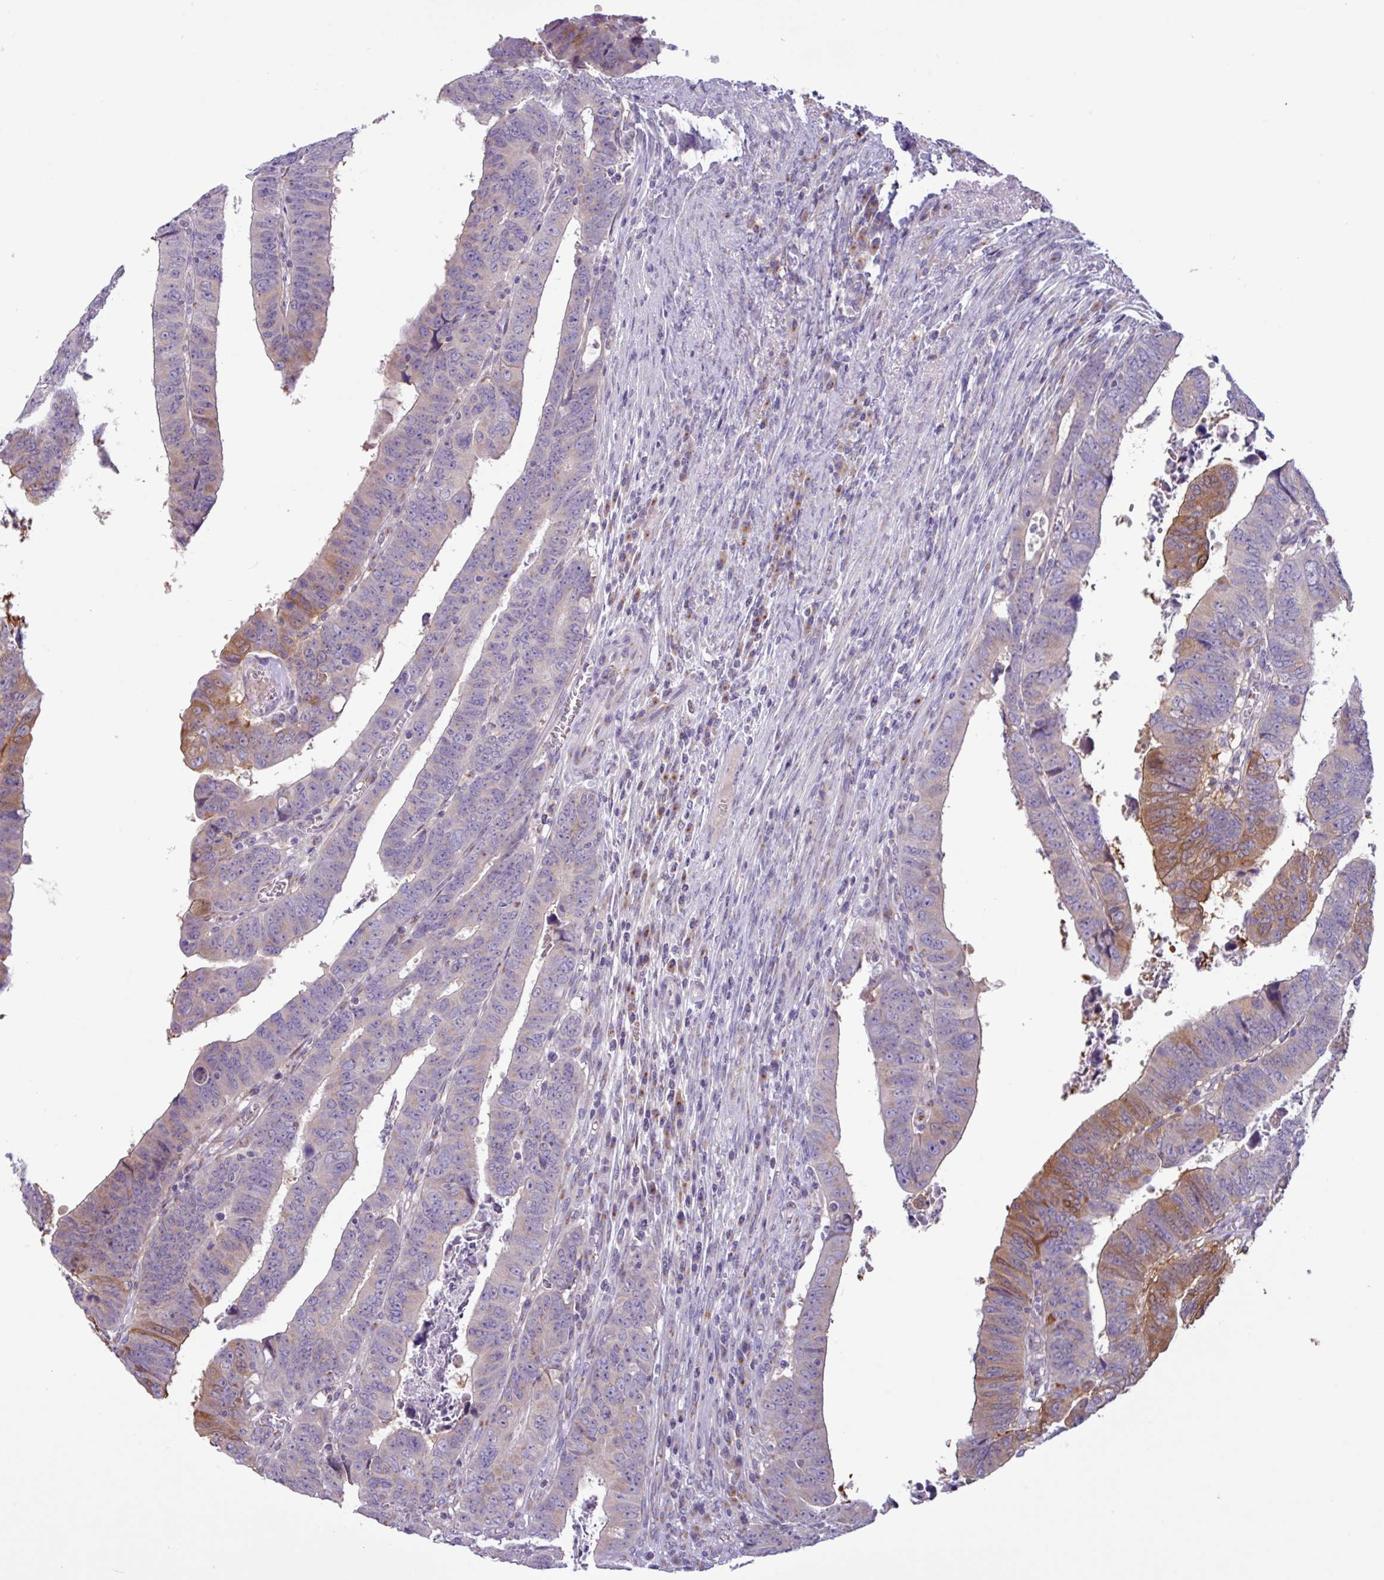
{"staining": {"intensity": "moderate", "quantity": "<25%", "location": "cytoplasmic/membranous"}, "tissue": "colorectal cancer", "cell_type": "Tumor cells", "image_type": "cancer", "snomed": [{"axis": "morphology", "description": "Normal tissue, NOS"}, {"axis": "morphology", "description": "Adenocarcinoma, NOS"}, {"axis": "topography", "description": "Rectum"}], "caption": "Protein staining of colorectal cancer tissue displays moderate cytoplasmic/membranous expression in approximately <25% of tumor cells.", "gene": "STIMATE", "patient": {"sex": "female", "age": 65}}